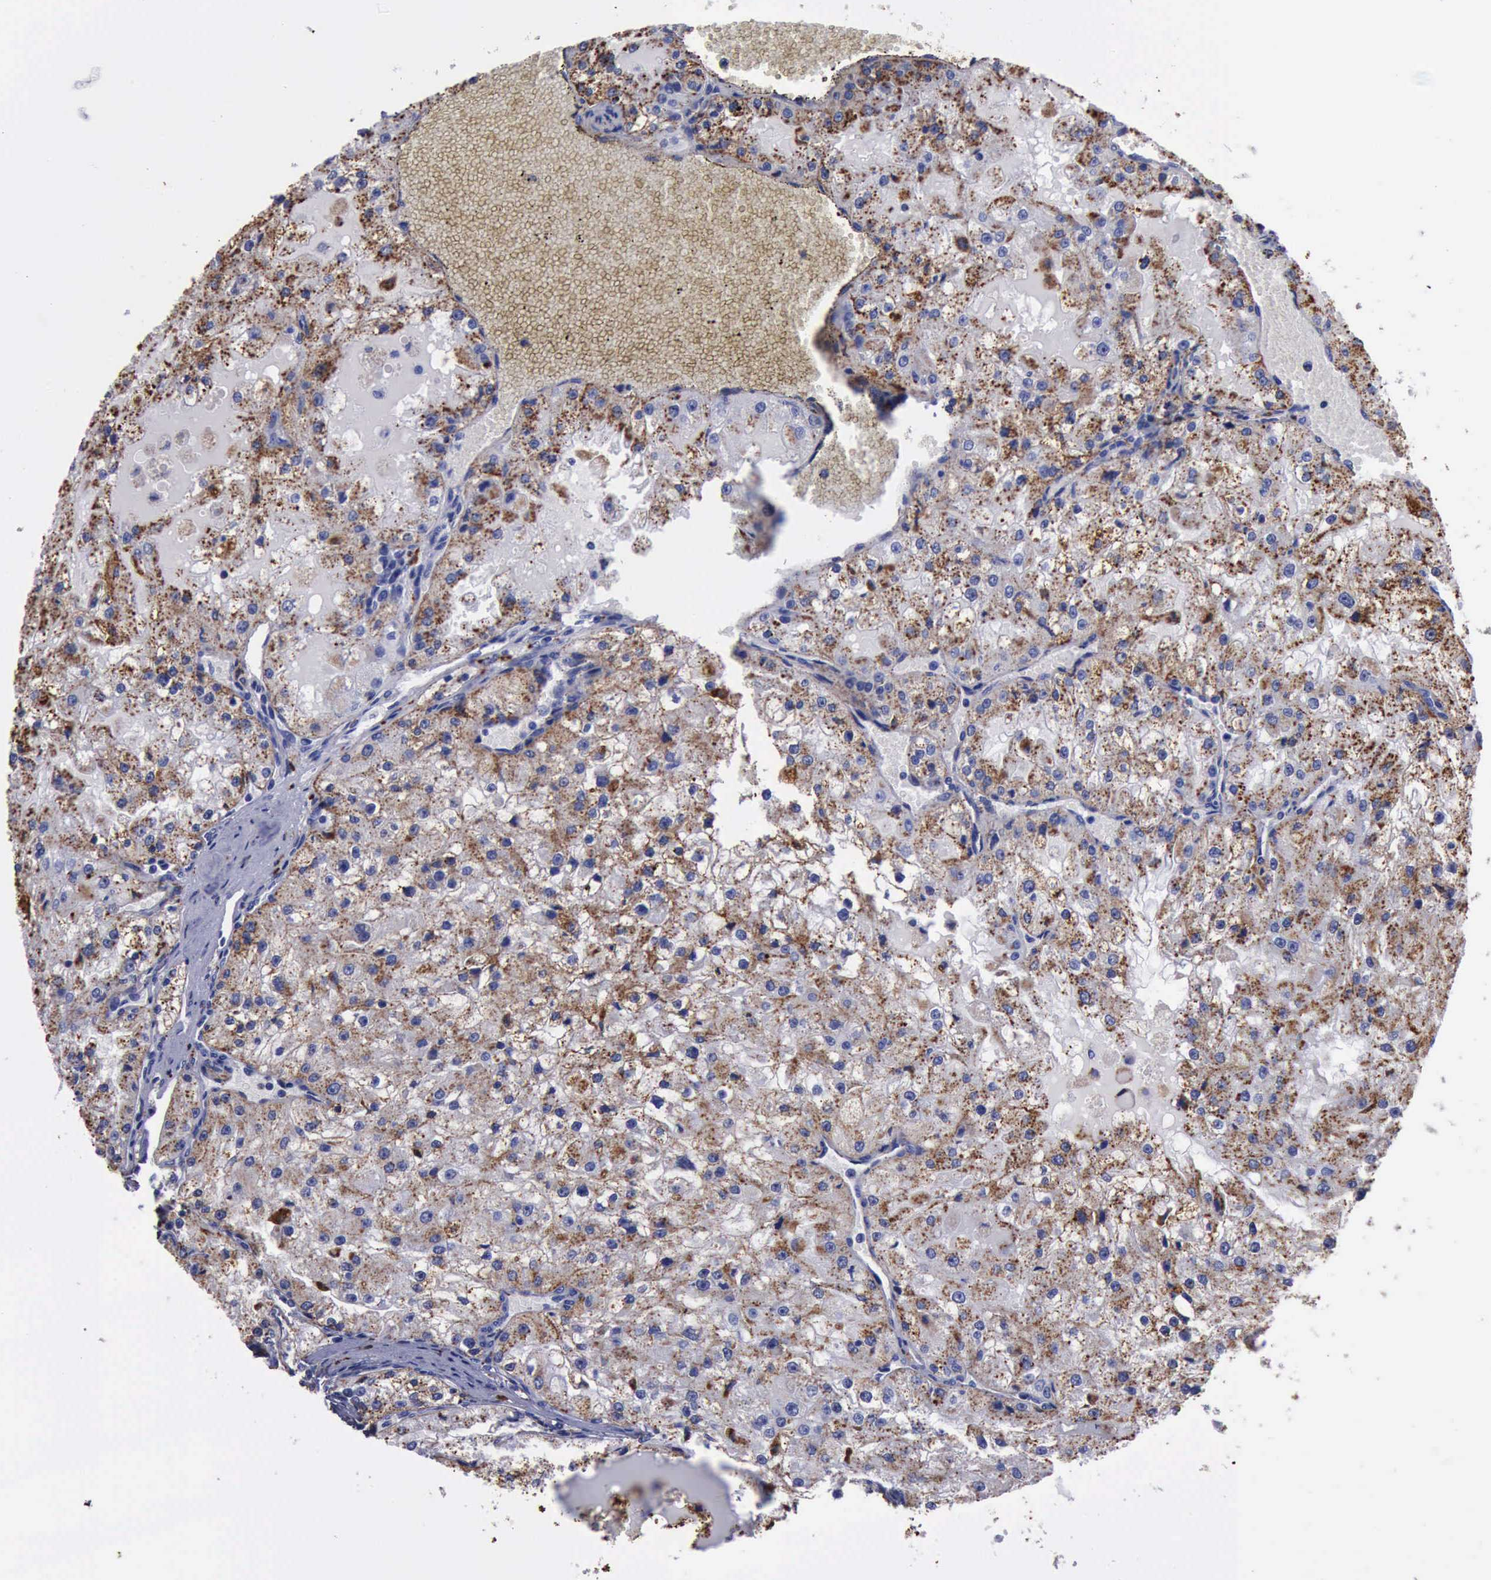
{"staining": {"intensity": "moderate", "quantity": ">75%", "location": "cytoplasmic/membranous"}, "tissue": "renal cancer", "cell_type": "Tumor cells", "image_type": "cancer", "snomed": [{"axis": "morphology", "description": "Adenocarcinoma, NOS"}, {"axis": "topography", "description": "Kidney"}], "caption": "Protein analysis of renal cancer tissue reveals moderate cytoplasmic/membranous positivity in about >75% of tumor cells.", "gene": "CTSD", "patient": {"sex": "female", "age": 74}}